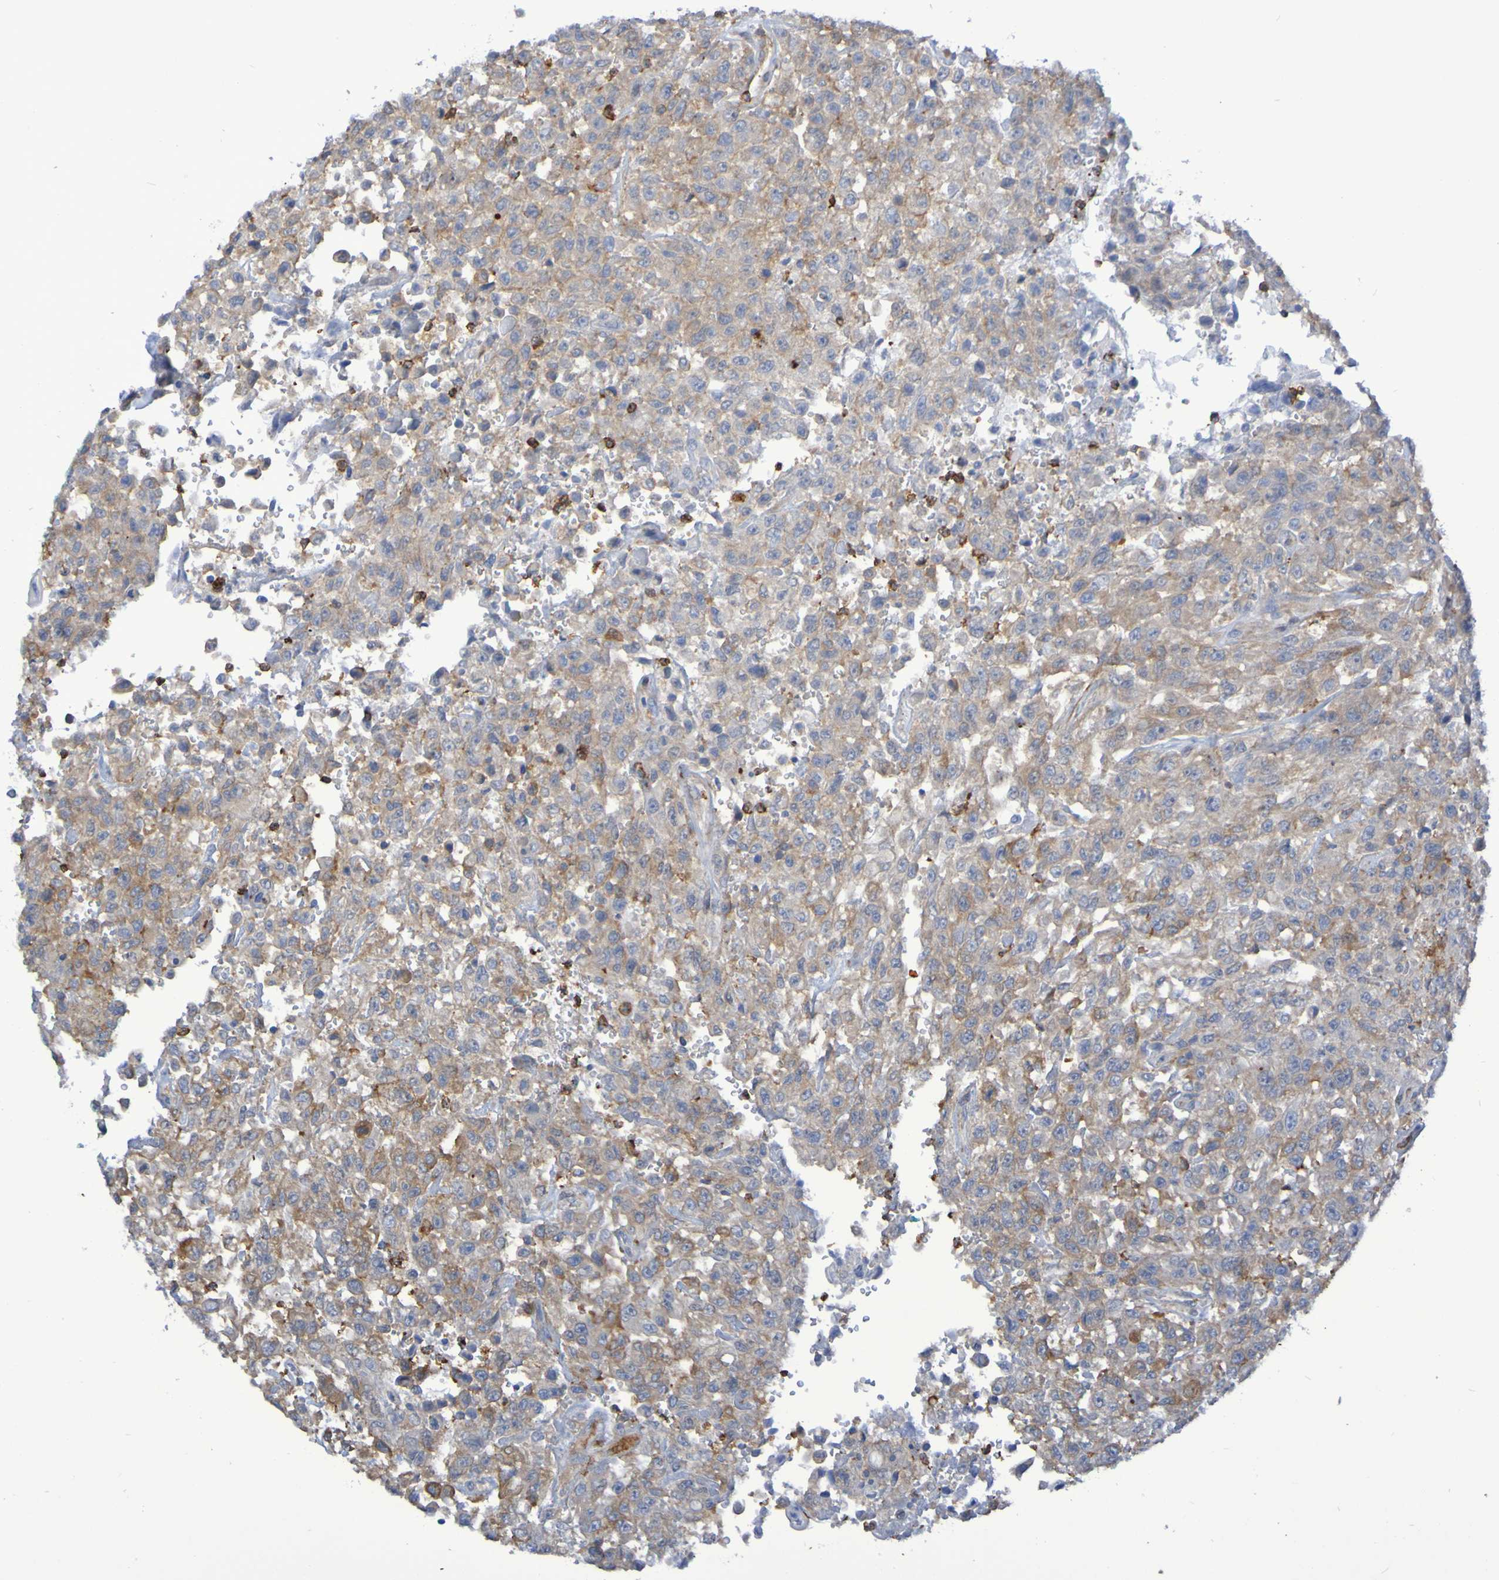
{"staining": {"intensity": "strong", "quantity": "<25%", "location": "cytoplasmic/membranous"}, "tissue": "urothelial cancer", "cell_type": "Tumor cells", "image_type": "cancer", "snomed": [{"axis": "morphology", "description": "Urothelial carcinoma, High grade"}, {"axis": "topography", "description": "Urinary bladder"}], "caption": "About <25% of tumor cells in human high-grade urothelial carcinoma exhibit strong cytoplasmic/membranous protein positivity as visualized by brown immunohistochemical staining.", "gene": "SCRG1", "patient": {"sex": "male", "age": 46}}